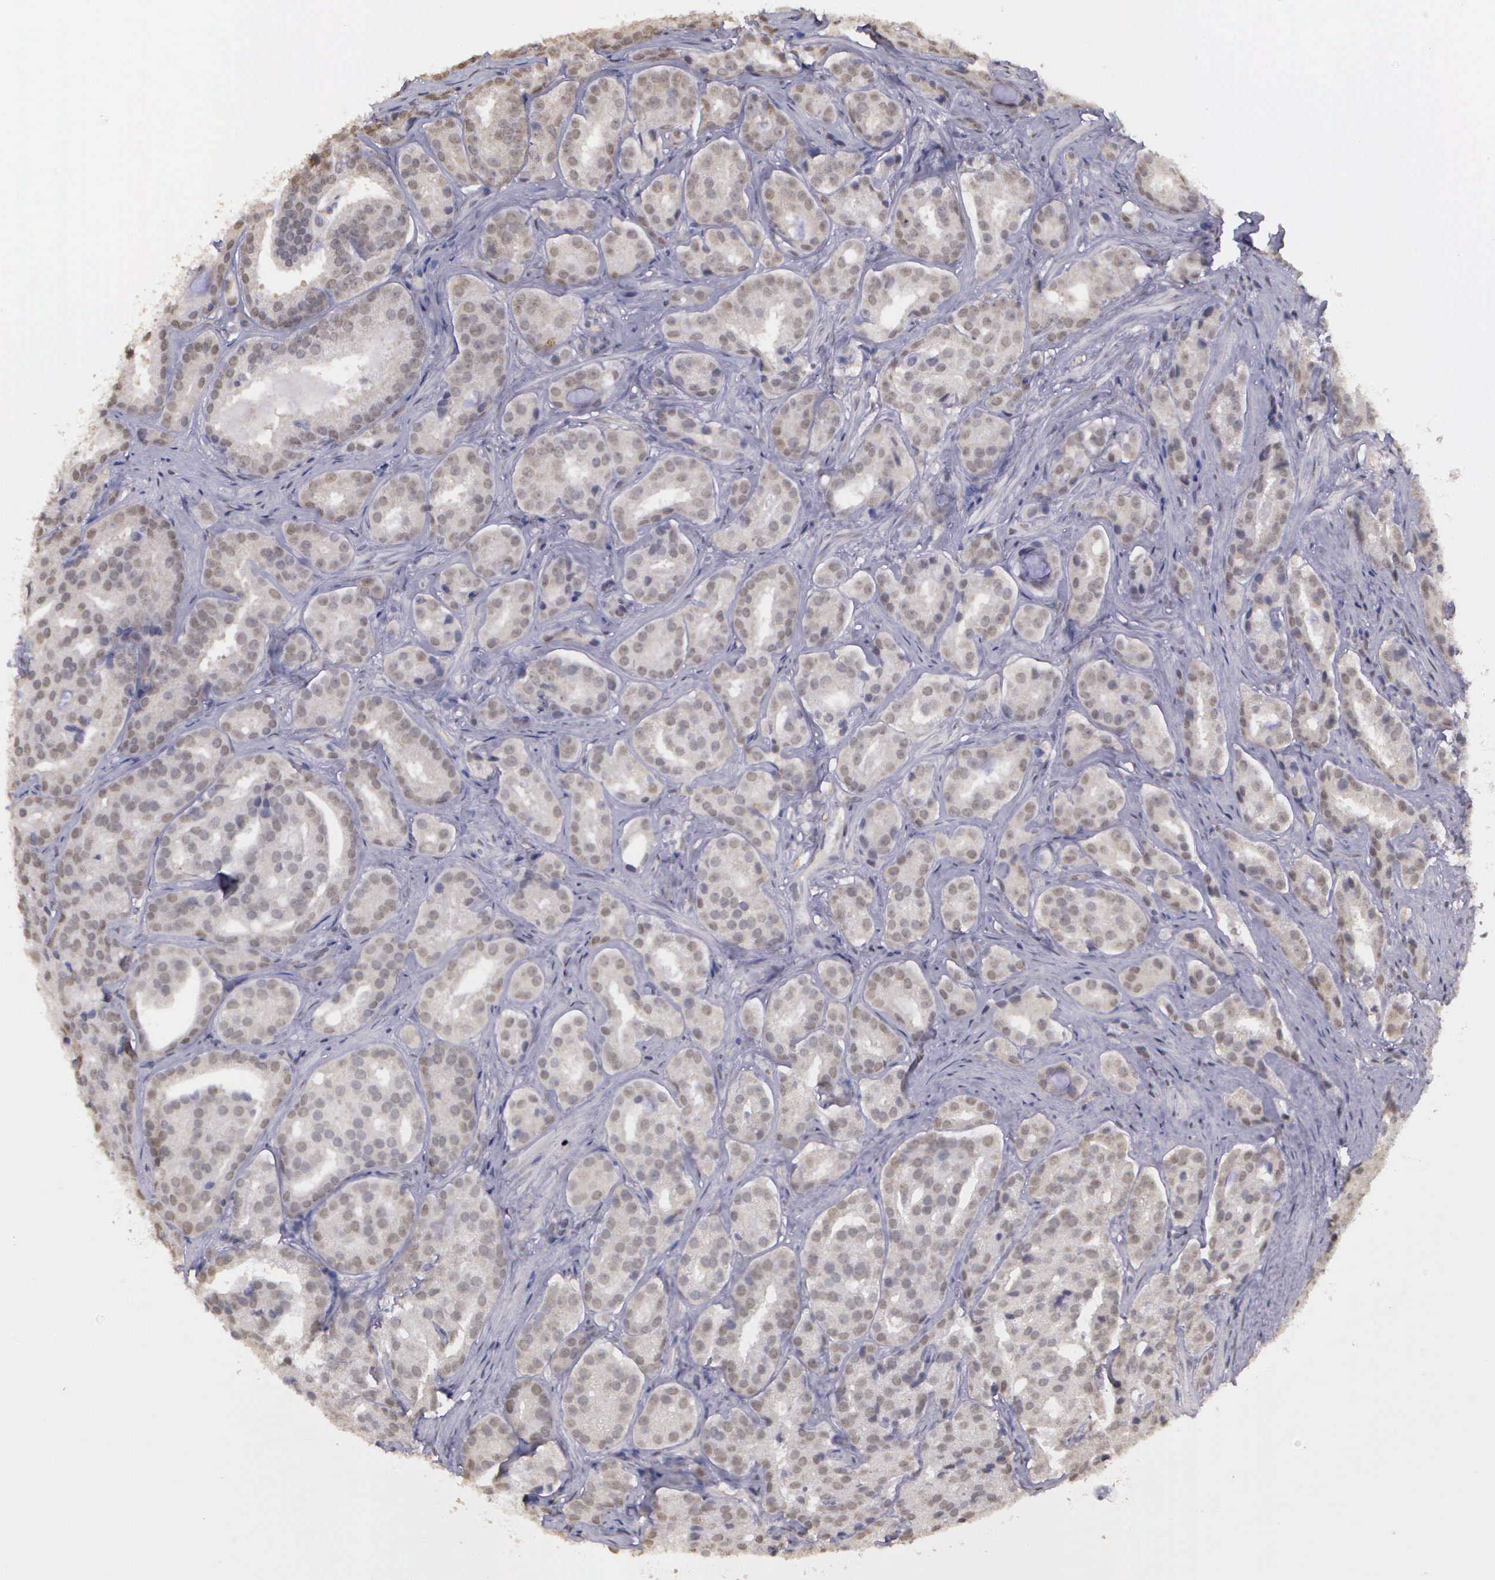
{"staining": {"intensity": "weak", "quantity": "<25%", "location": "nuclear"}, "tissue": "prostate cancer", "cell_type": "Tumor cells", "image_type": "cancer", "snomed": [{"axis": "morphology", "description": "Adenocarcinoma, High grade"}, {"axis": "topography", "description": "Prostate"}], "caption": "DAB (3,3'-diaminobenzidine) immunohistochemical staining of prostate cancer (high-grade adenocarcinoma) demonstrates no significant expression in tumor cells.", "gene": "ARMCX5", "patient": {"sex": "male", "age": 64}}